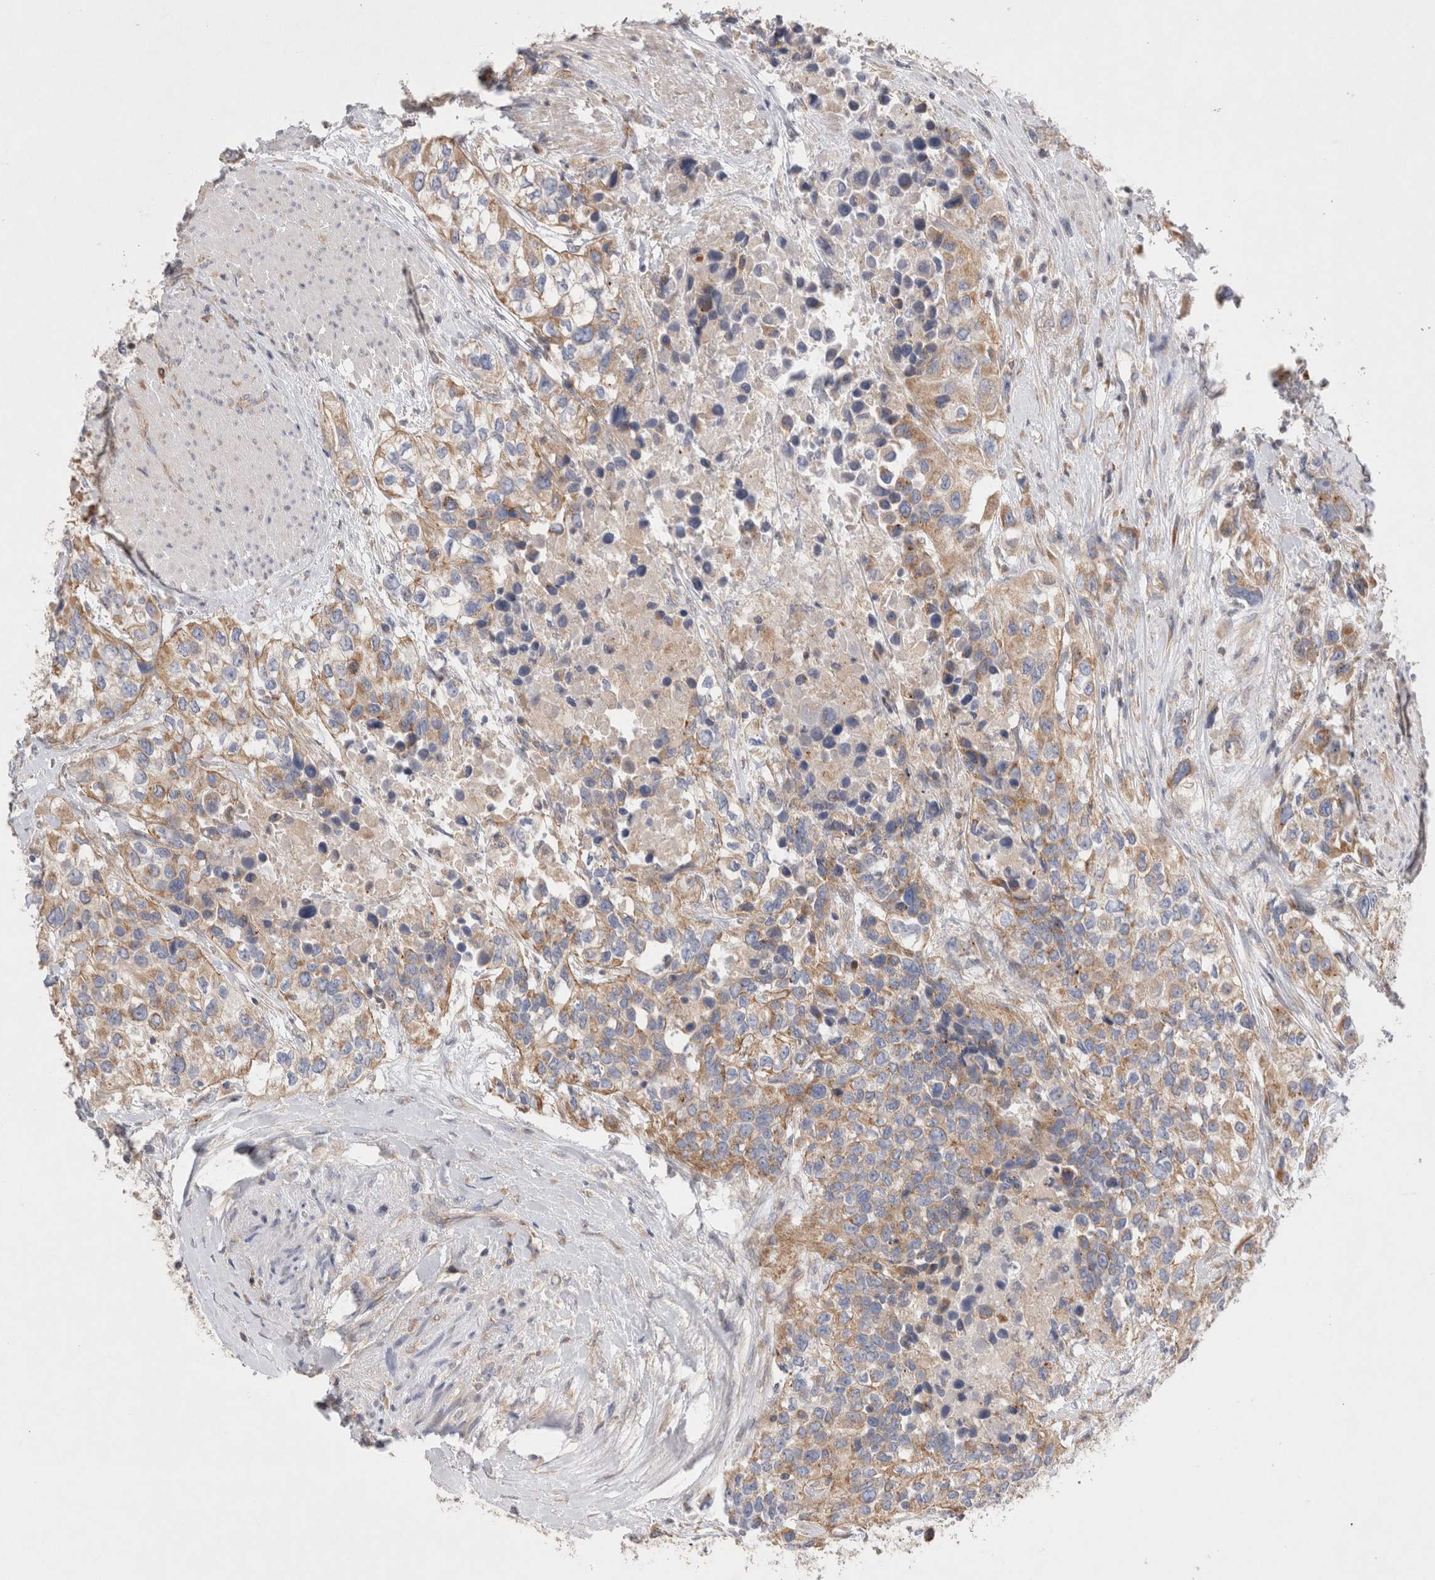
{"staining": {"intensity": "moderate", "quantity": ">75%", "location": "cytoplasmic/membranous"}, "tissue": "urothelial cancer", "cell_type": "Tumor cells", "image_type": "cancer", "snomed": [{"axis": "morphology", "description": "Urothelial carcinoma, High grade"}, {"axis": "topography", "description": "Urinary bladder"}], "caption": "Urothelial carcinoma (high-grade) stained for a protein displays moderate cytoplasmic/membranous positivity in tumor cells.", "gene": "TBC1D16", "patient": {"sex": "female", "age": 80}}